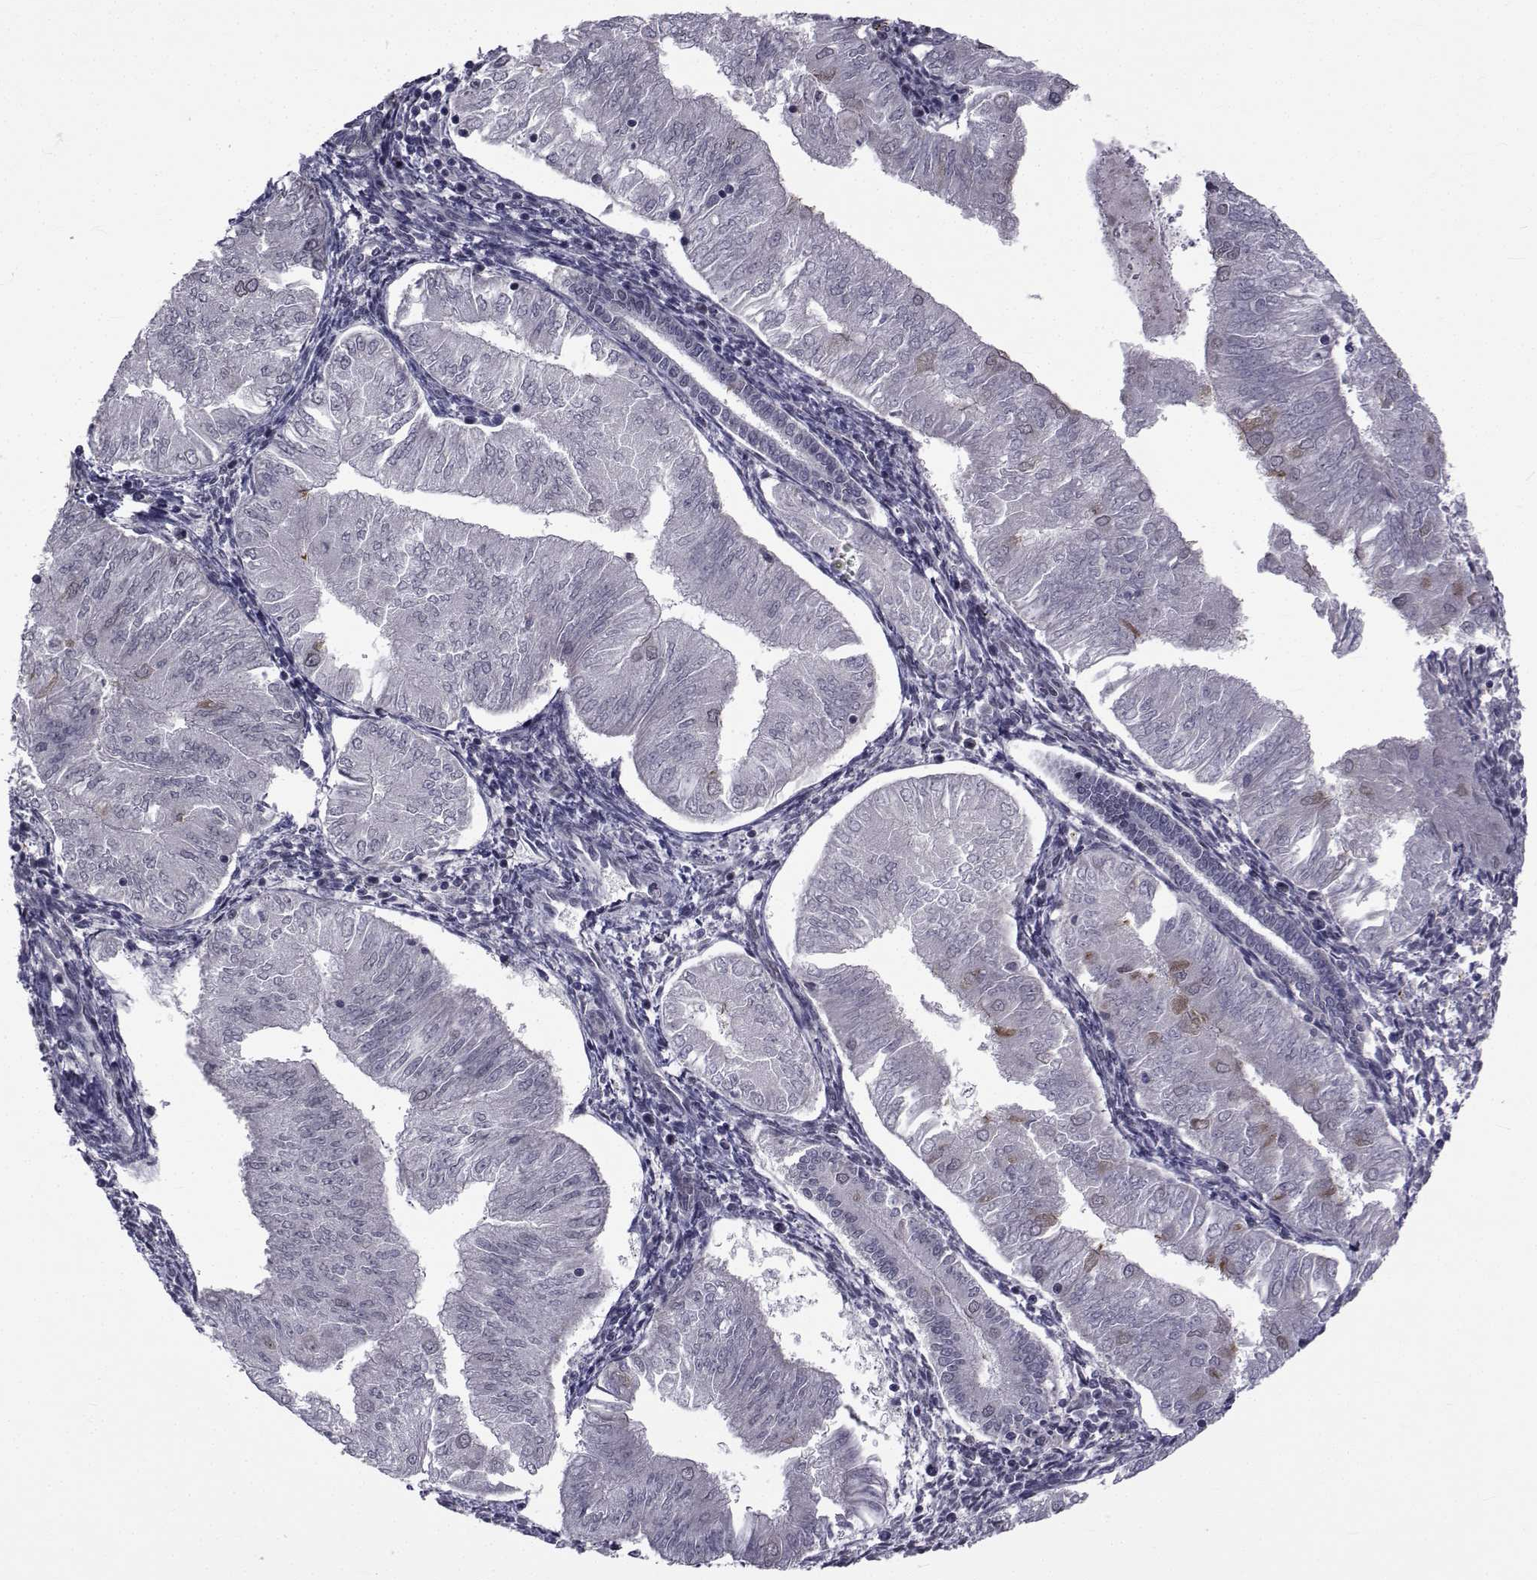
{"staining": {"intensity": "moderate", "quantity": "<25%", "location": "cytoplasmic/membranous"}, "tissue": "endometrial cancer", "cell_type": "Tumor cells", "image_type": "cancer", "snomed": [{"axis": "morphology", "description": "Adenocarcinoma, NOS"}, {"axis": "topography", "description": "Endometrium"}], "caption": "Moderate cytoplasmic/membranous protein positivity is present in about <25% of tumor cells in endometrial cancer (adenocarcinoma).", "gene": "CFAP74", "patient": {"sex": "female", "age": 53}}